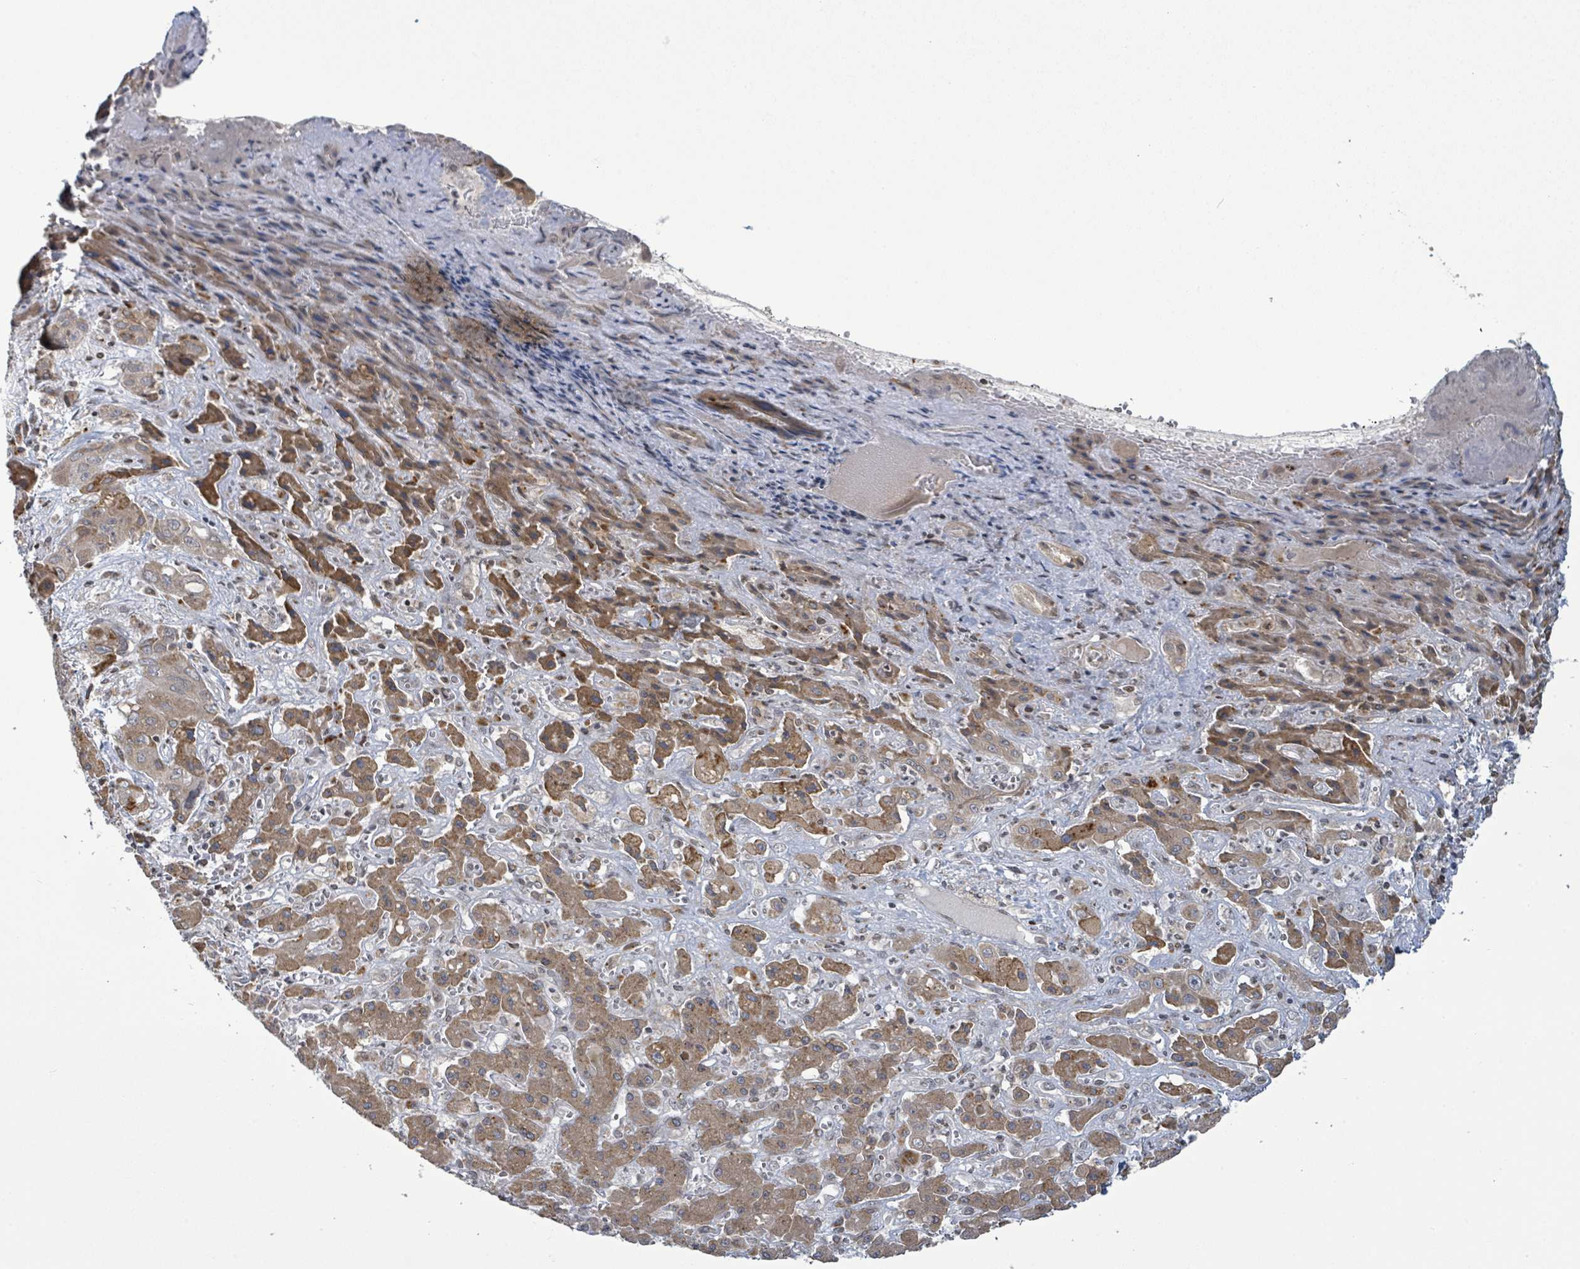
{"staining": {"intensity": "moderate", "quantity": "25%-75%", "location": "cytoplasmic/membranous"}, "tissue": "liver cancer", "cell_type": "Tumor cells", "image_type": "cancer", "snomed": [{"axis": "morphology", "description": "Cholangiocarcinoma"}, {"axis": "topography", "description": "Liver"}], "caption": "Immunohistochemistry micrograph of neoplastic tissue: liver cancer (cholangiocarcinoma) stained using IHC displays medium levels of moderate protein expression localized specifically in the cytoplasmic/membranous of tumor cells, appearing as a cytoplasmic/membranous brown color.", "gene": "SBF2", "patient": {"sex": "male", "age": 67}}